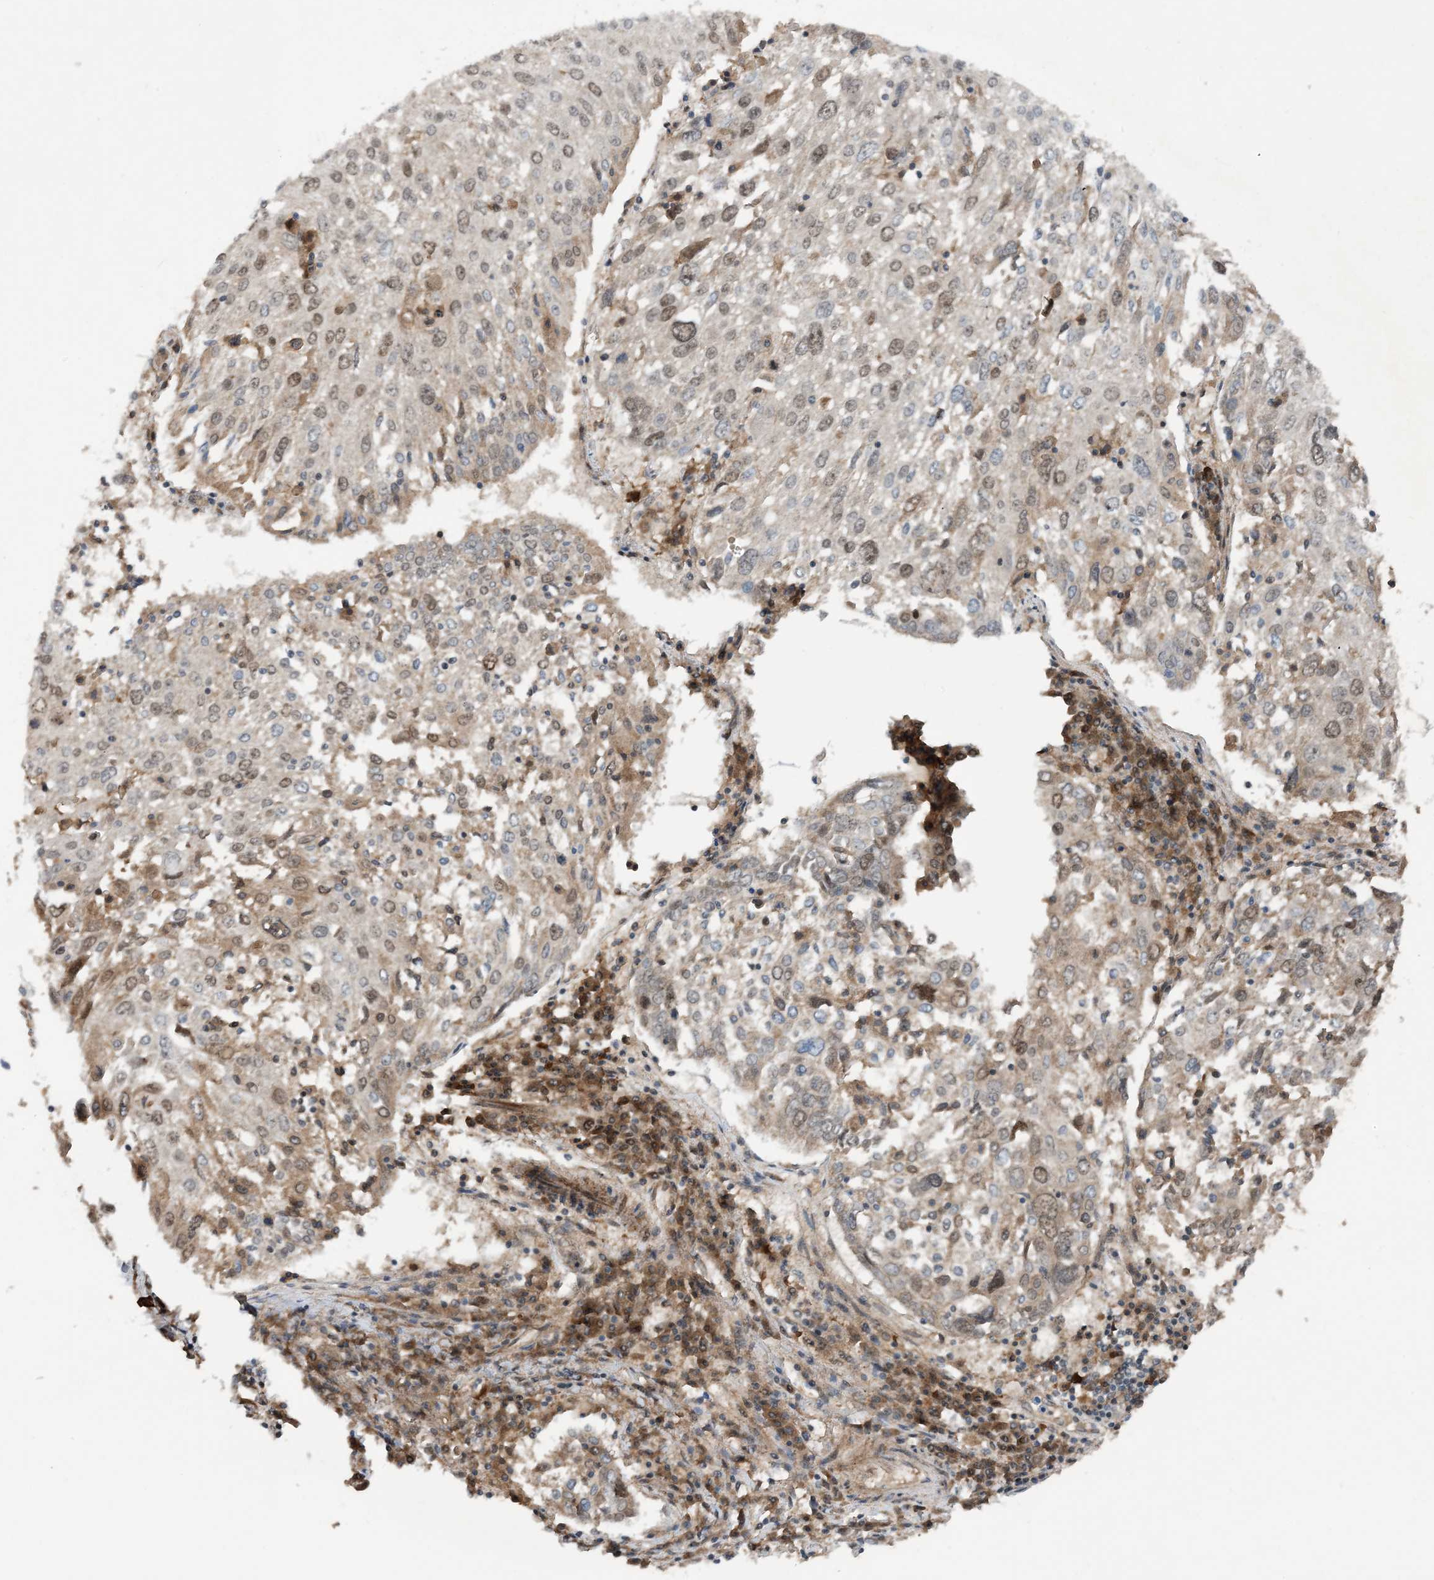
{"staining": {"intensity": "weak", "quantity": "25%-75%", "location": "cytoplasmic/membranous,nuclear"}, "tissue": "lung cancer", "cell_type": "Tumor cells", "image_type": "cancer", "snomed": [{"axis": "morphology", "description": "Squamous cell carcinoma, NOS"}, {"axis": "topography", "description": "Lung"}], "caption": "Lung squamous cell carcinoma was stained to show a protein in brown. There is low levels of weak cytoplasmic/membranous and nuclear positivity in approximately 25%-75% of tumor cells.", "gene": "HEMK1", "patient": {"sex": "male", "age": 65}}